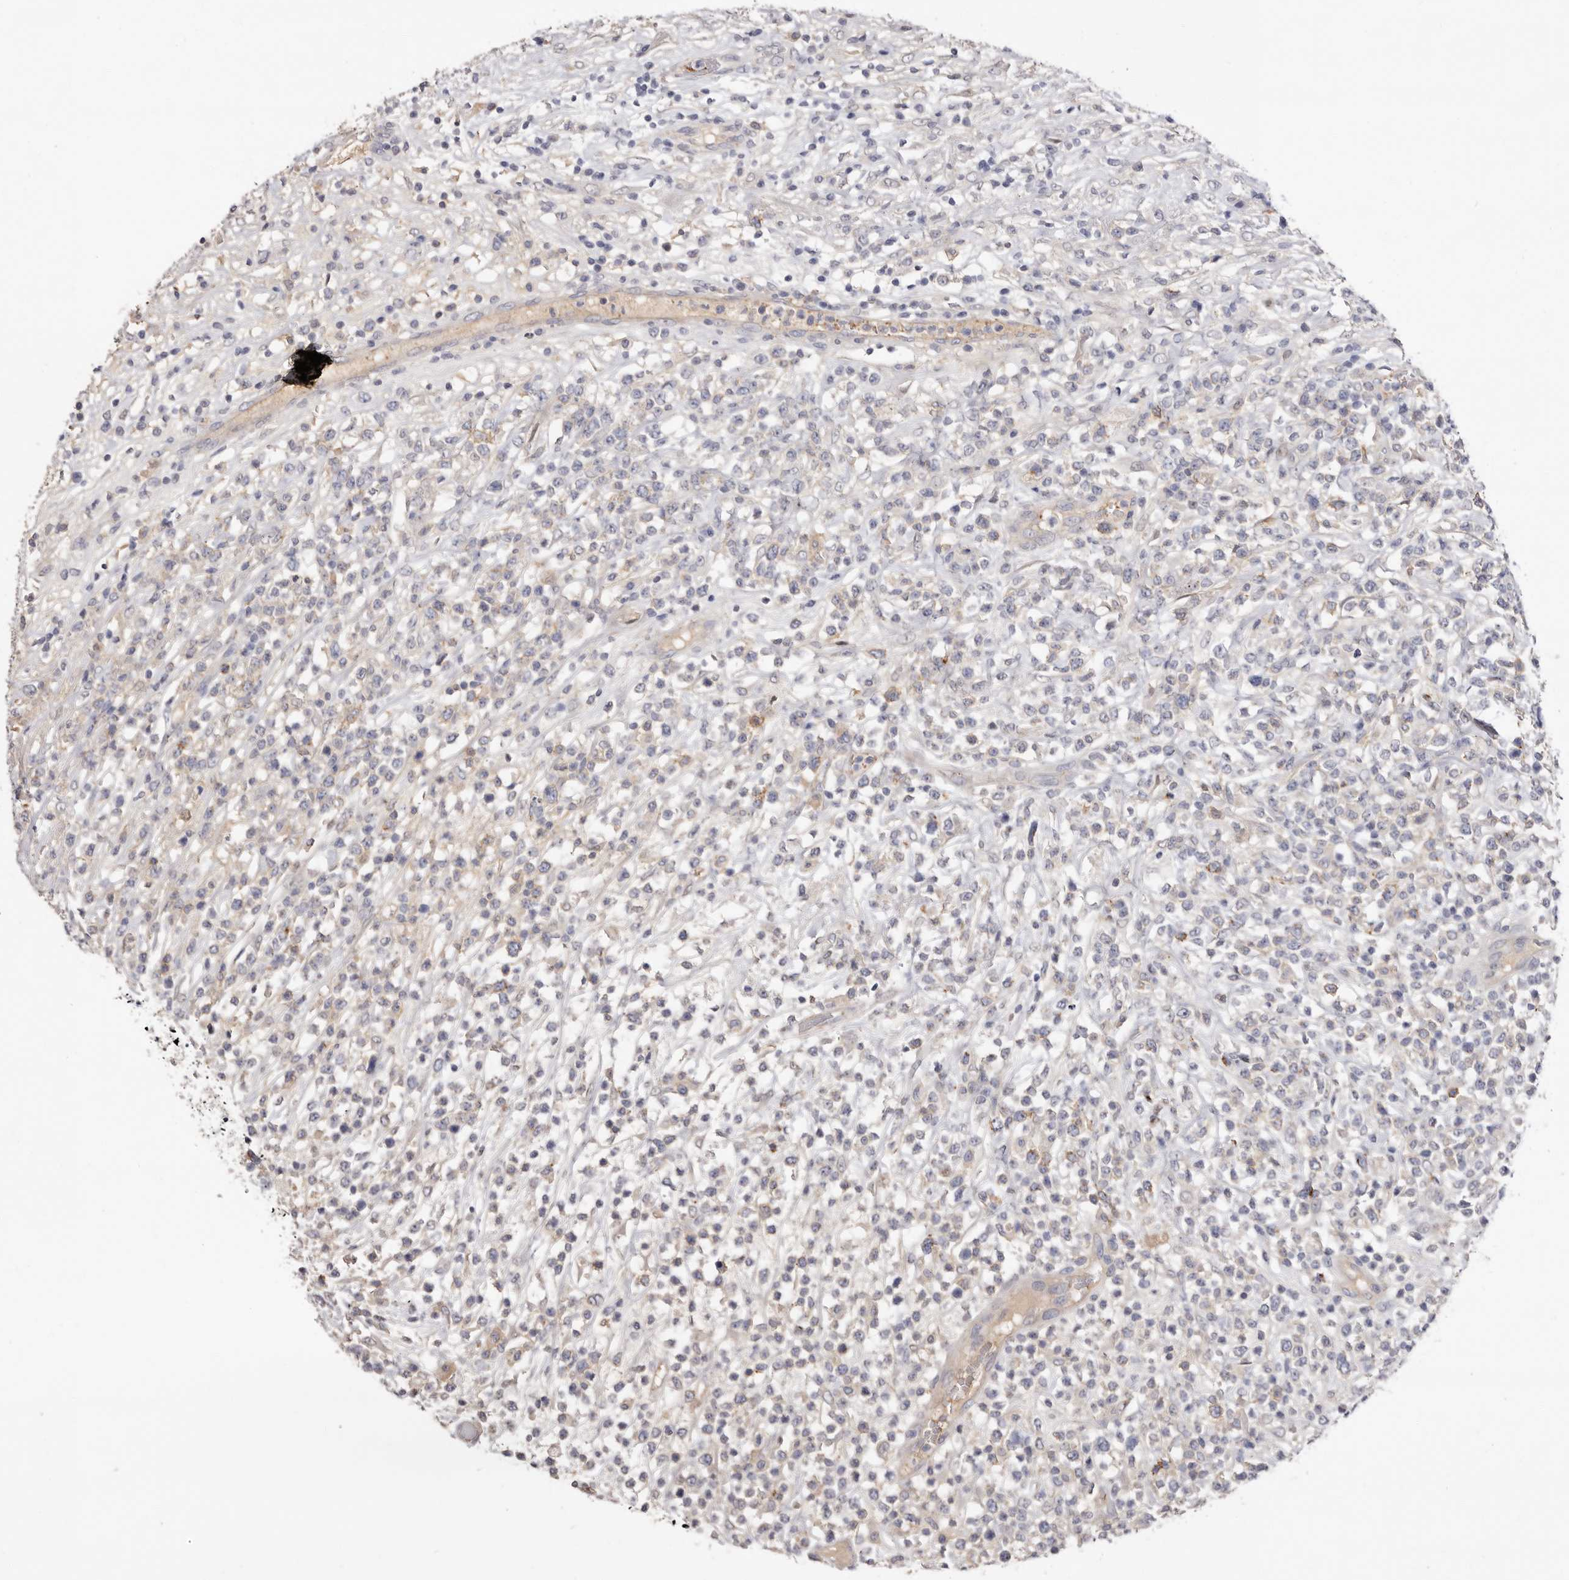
{"staining": {"intensity": "weak", "quantity": "<25%", "location": "cytoplasmic/membranous"}, "tissue": "lymphoma", "cell_type": "Tumor cells", "image_type": "cancer", "snomed": [{"axis": "morphology", "description": "Malignant lymphoma, non-Hodgkin's type, High grade"}, {"axis": "topography", "description": "Colon"}], "caption": "High-grade malignant lymphoma, non-Hodgkin's type was stained to show a protein in brown. There is no significant expression in tumor cells.", "gene": "LMLN", "patient": {"sex": "female", "age": 53}}